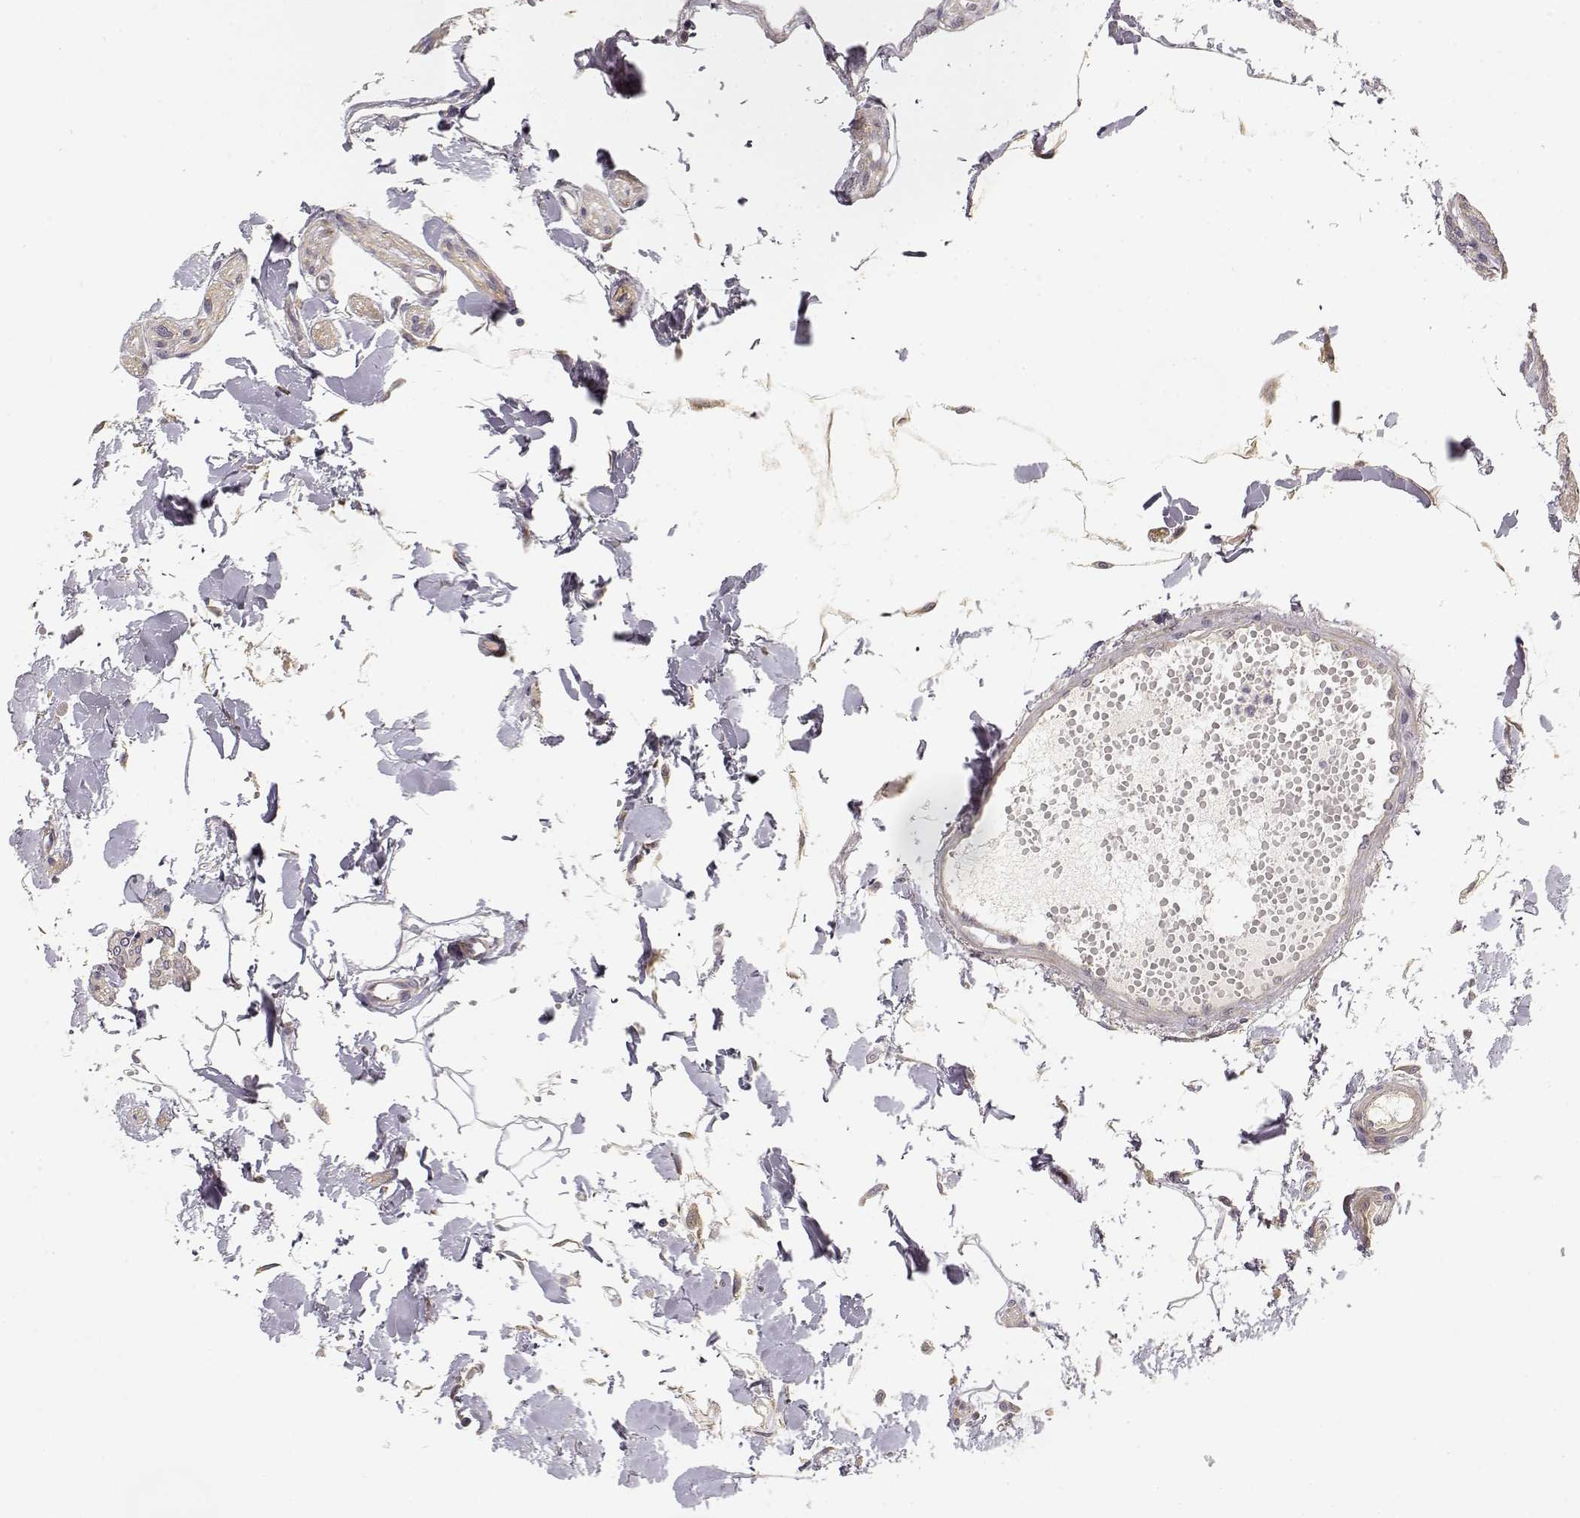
{"staining": {"intensity": "negative", "quantity": "none", "location": "none"}, "tissue": "colon", "cell_type": "Endothelial cells", "image_type": "normal", "snomed": [{"axis": "morphology", "description": "Normal tissue, NOS"}, {"axis": "morphology", "description": "Adenocarcinoma, NOS"}, {"axis": "topography", "description": "Colon"}], "caption": "There is no significant expression in endothelial cells of colon. (DAB (3,3'-diaminobenzidine) immunohistochemistry with hematoxylin counter stain).", "gene": "MED12L", "patient": {"sex": "male", "age": 83}}